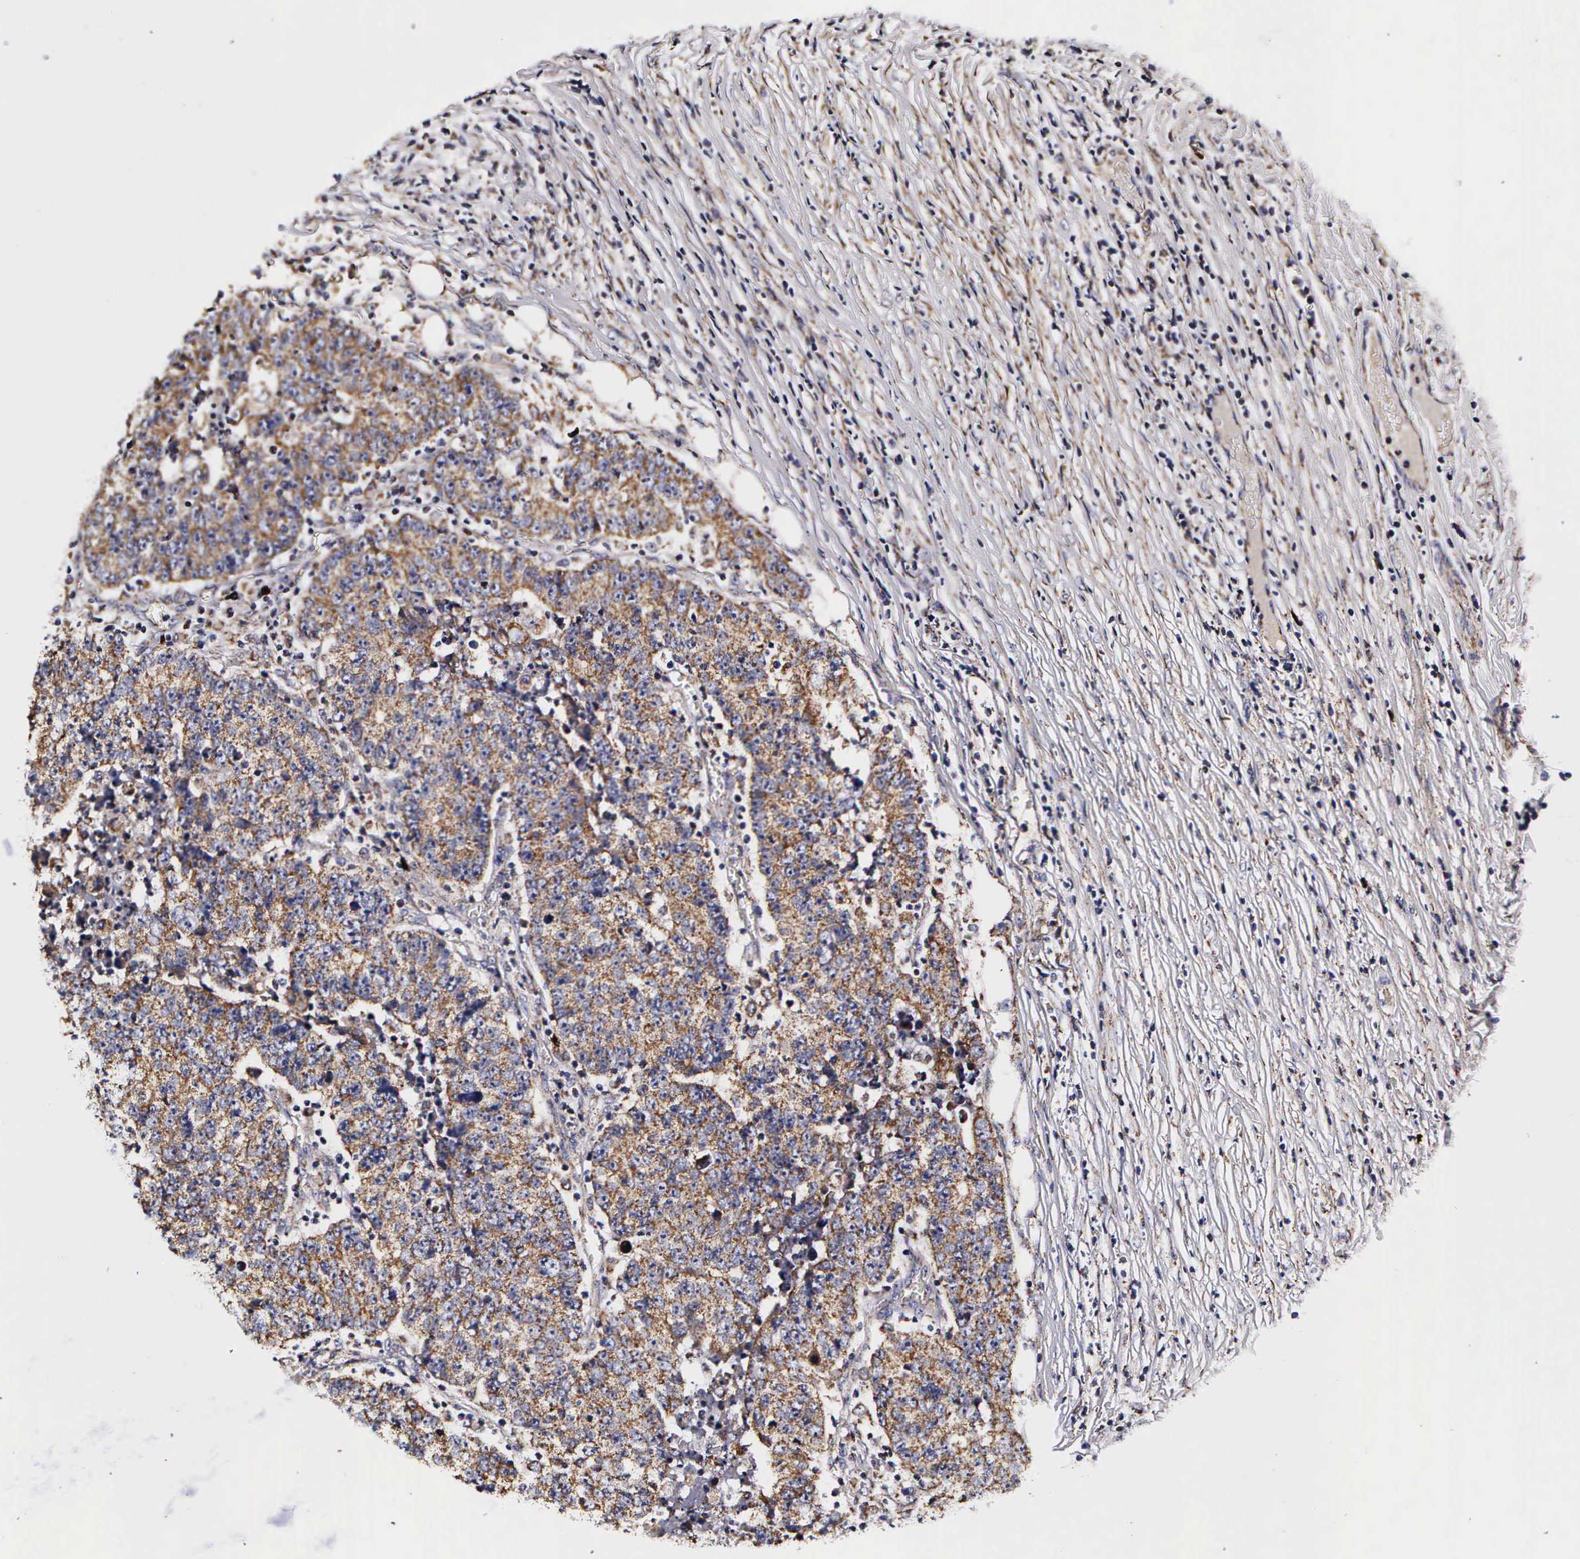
{"staining": {"intensity": "weak", "quantity": ">75%", "location": "cytoplasmic/membranous"}, "tissue": "colorectal cancer", "cell_type": "Tumor cells", "image_type": "cancer", "snomed": [{"axis": "morphology", "description": "Adenocarcinoma, NOS"}, {"axis": "topography", "description": "Colon"}], "caption": "IHC of human adenocarcinoma (colorectal) demonstrates low levels of weak cytoplasmic/membranous expression in approximately >75% of tumor cells.", "gene": "PSMA3", "patient": {"sex": "female", "age": 53}}